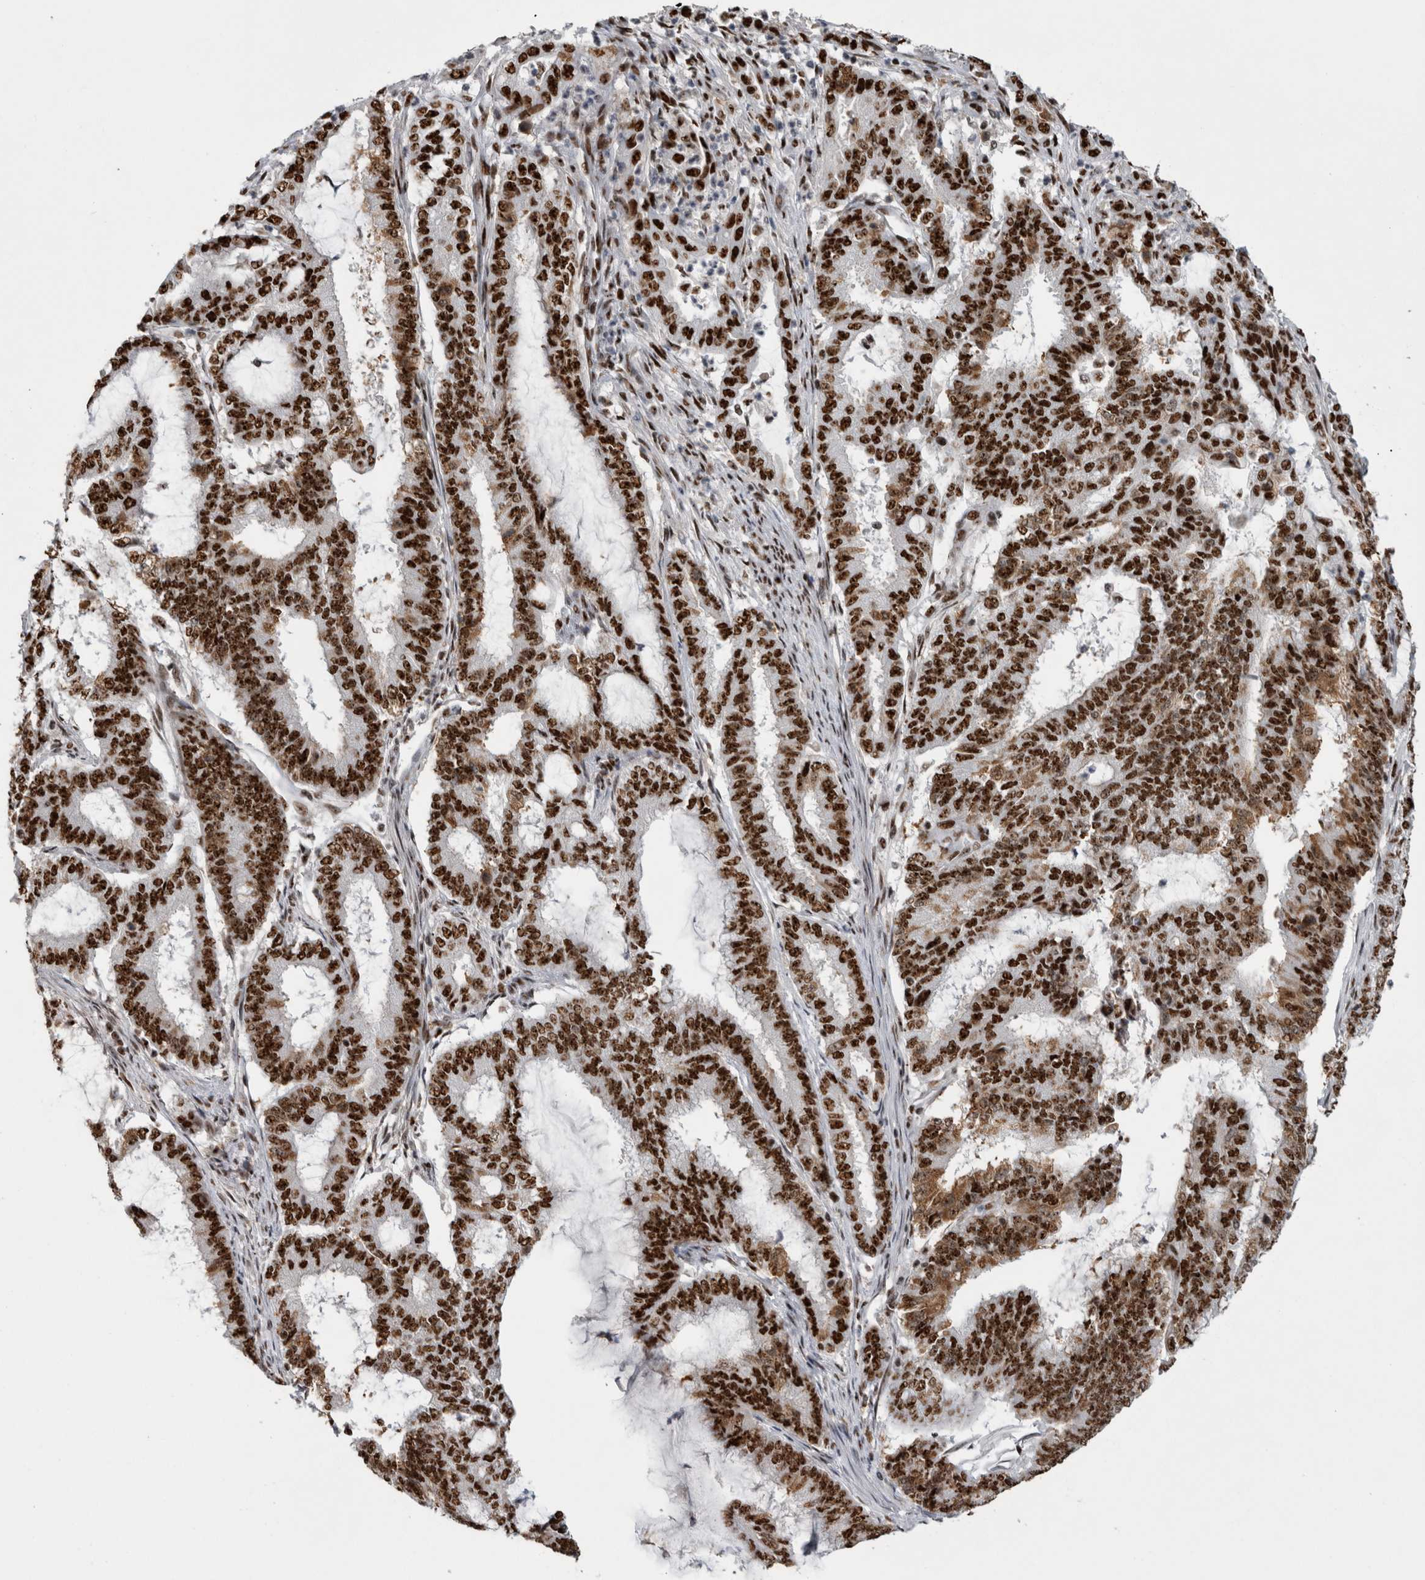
{"staining": {"intensity": "strong", "quantity": ">75%", "location": "nuclear"}, "tissue": "endometrial cancer", "cell_type": "Tumor cells", "image_type": "cancer", "snomed": [{"axis": "morphology", "description": "Adenocarcinoma, NOS"}, {"axis": "topography", "description": "Endometrium"}], "caption": "The image demonstrates immunohistochemical staining of endometrial cancer (adenocarcinoma). There is strong nuclear positivity is present in about >75% of tumor cells.", "gene": "NCL", "patient": {"sex": "female", "age": 51}}